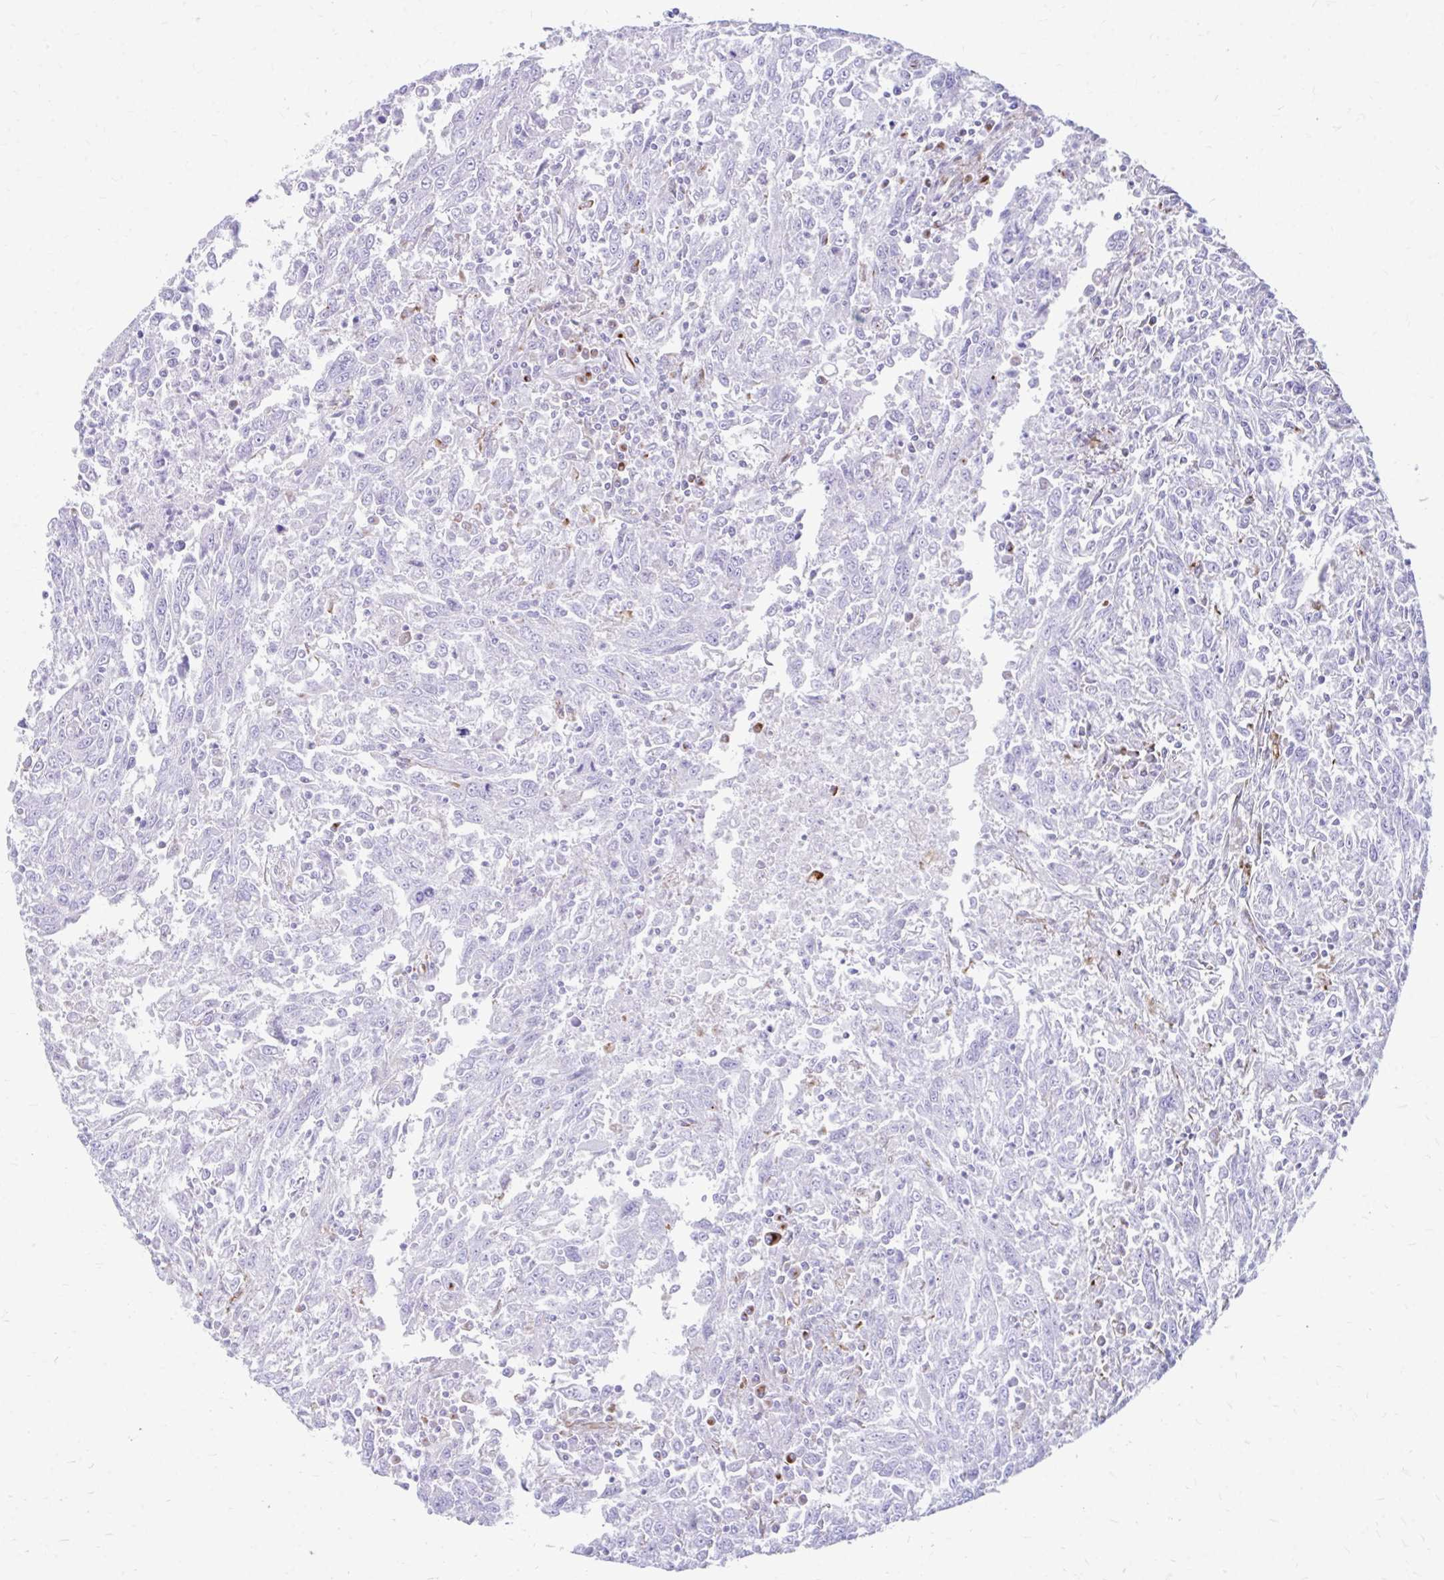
{"staining": {"intensity": "negative", "quantity": "none", "location": "none"}, "tissue": "breast cancer", "cell_type": "Tumor cells", "image_type": "cancer", "snomed": [{"axis": "morphology", "description": "Duct carcinoma"}, {"axis": "topography", "description": "Breast"}], "caption": "Image shows no significant protein staining in tumor cells of infiltrating ductal carcinoma (breast).", "gene": "ZNF699", "patient": {"sex": "female", "age": 50}}